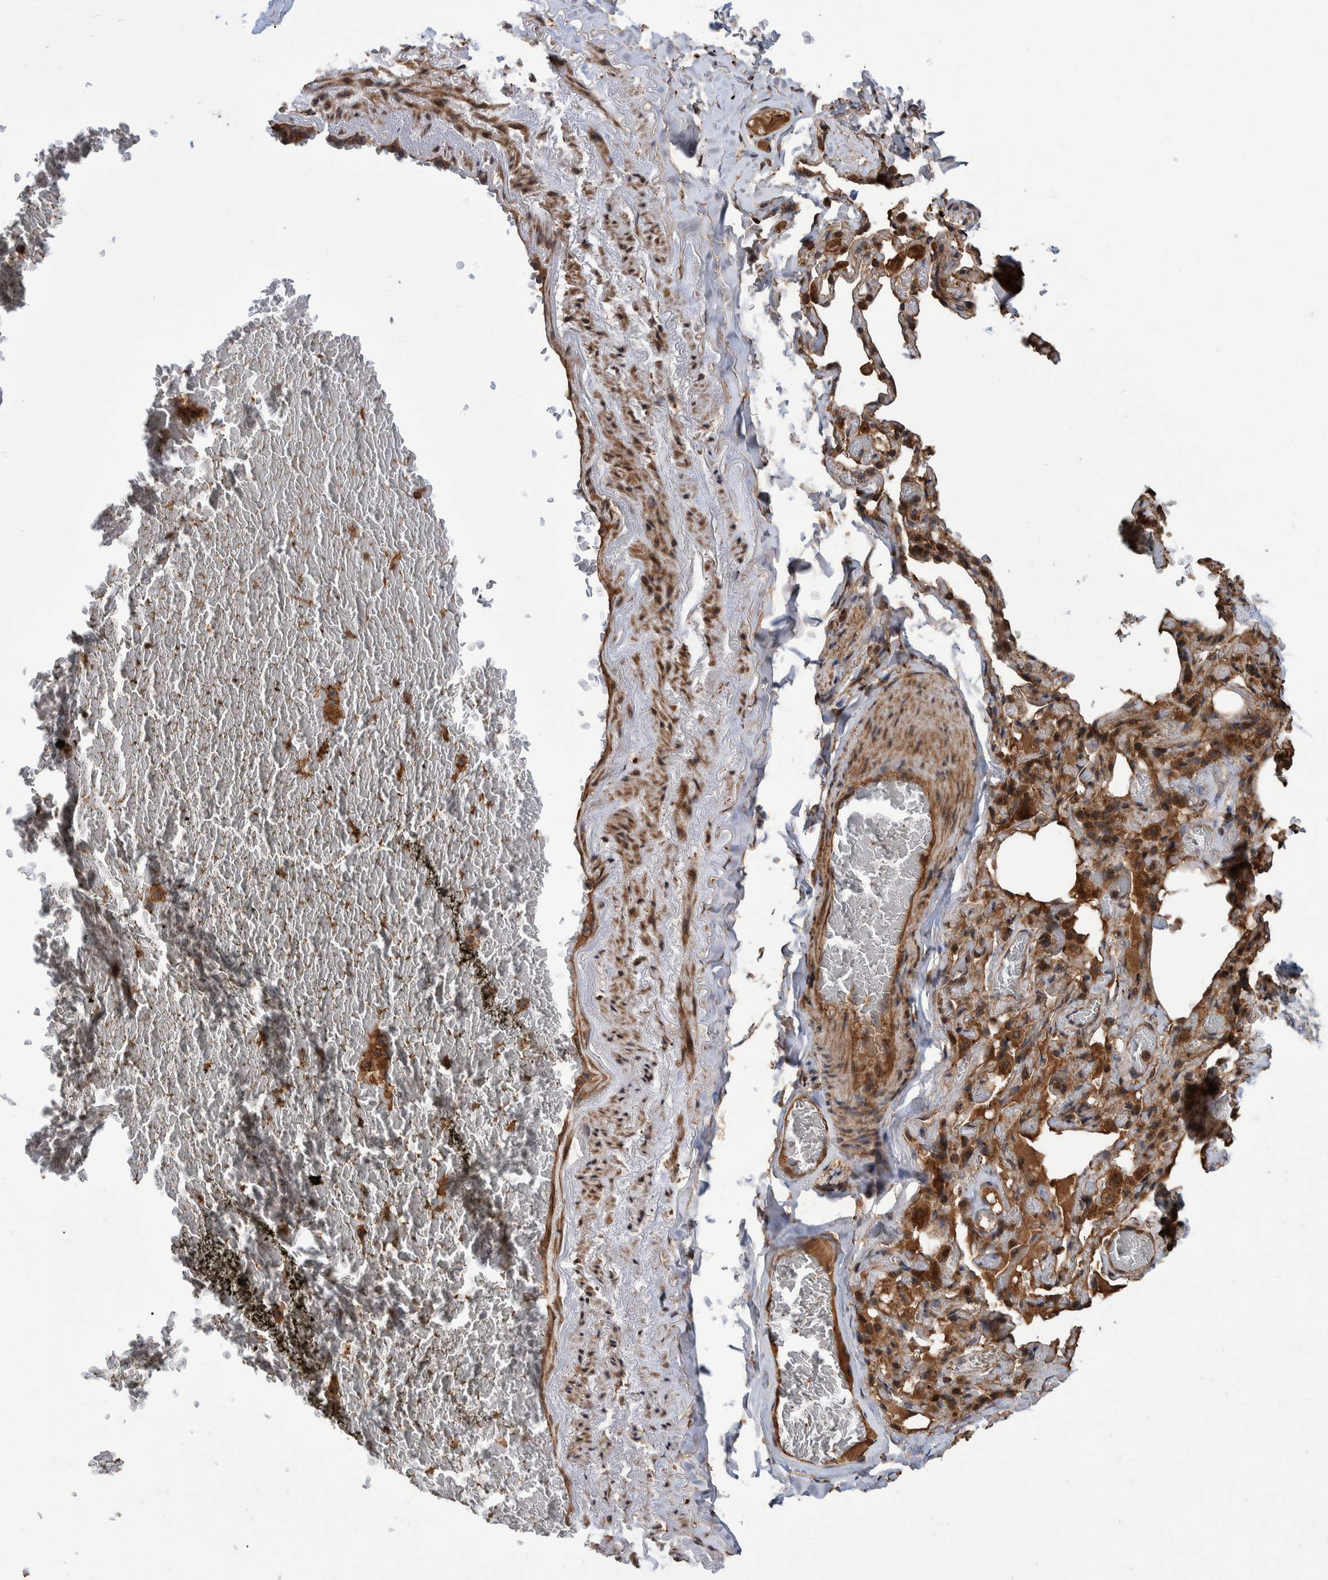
{"staining": {"intensity": "strong", "quantity": ">75%", "location": "cytoplasmic/membranous"}, "tissue": "adipose tissue", "cell_type": "Adipocytes", "image_type": "normal", "snomed": [{"axis": "morphology", "description": "Normal tissue, NOS"}, {"axis": "topography", "description": "Cartilage tissue"}, {"axis": "topography", "description": "Lung"}], "caption": "An immunohistochemistry photomicrograph of unremarkable tissue is shown. Protein staining in brown highlights strong cytoplasmic/membranous positivity in adipose tissue within adipocytes. Nuclei are stained in blue.", "gene": "VBP1", "patient": {"sex": "female", "age": 77}}